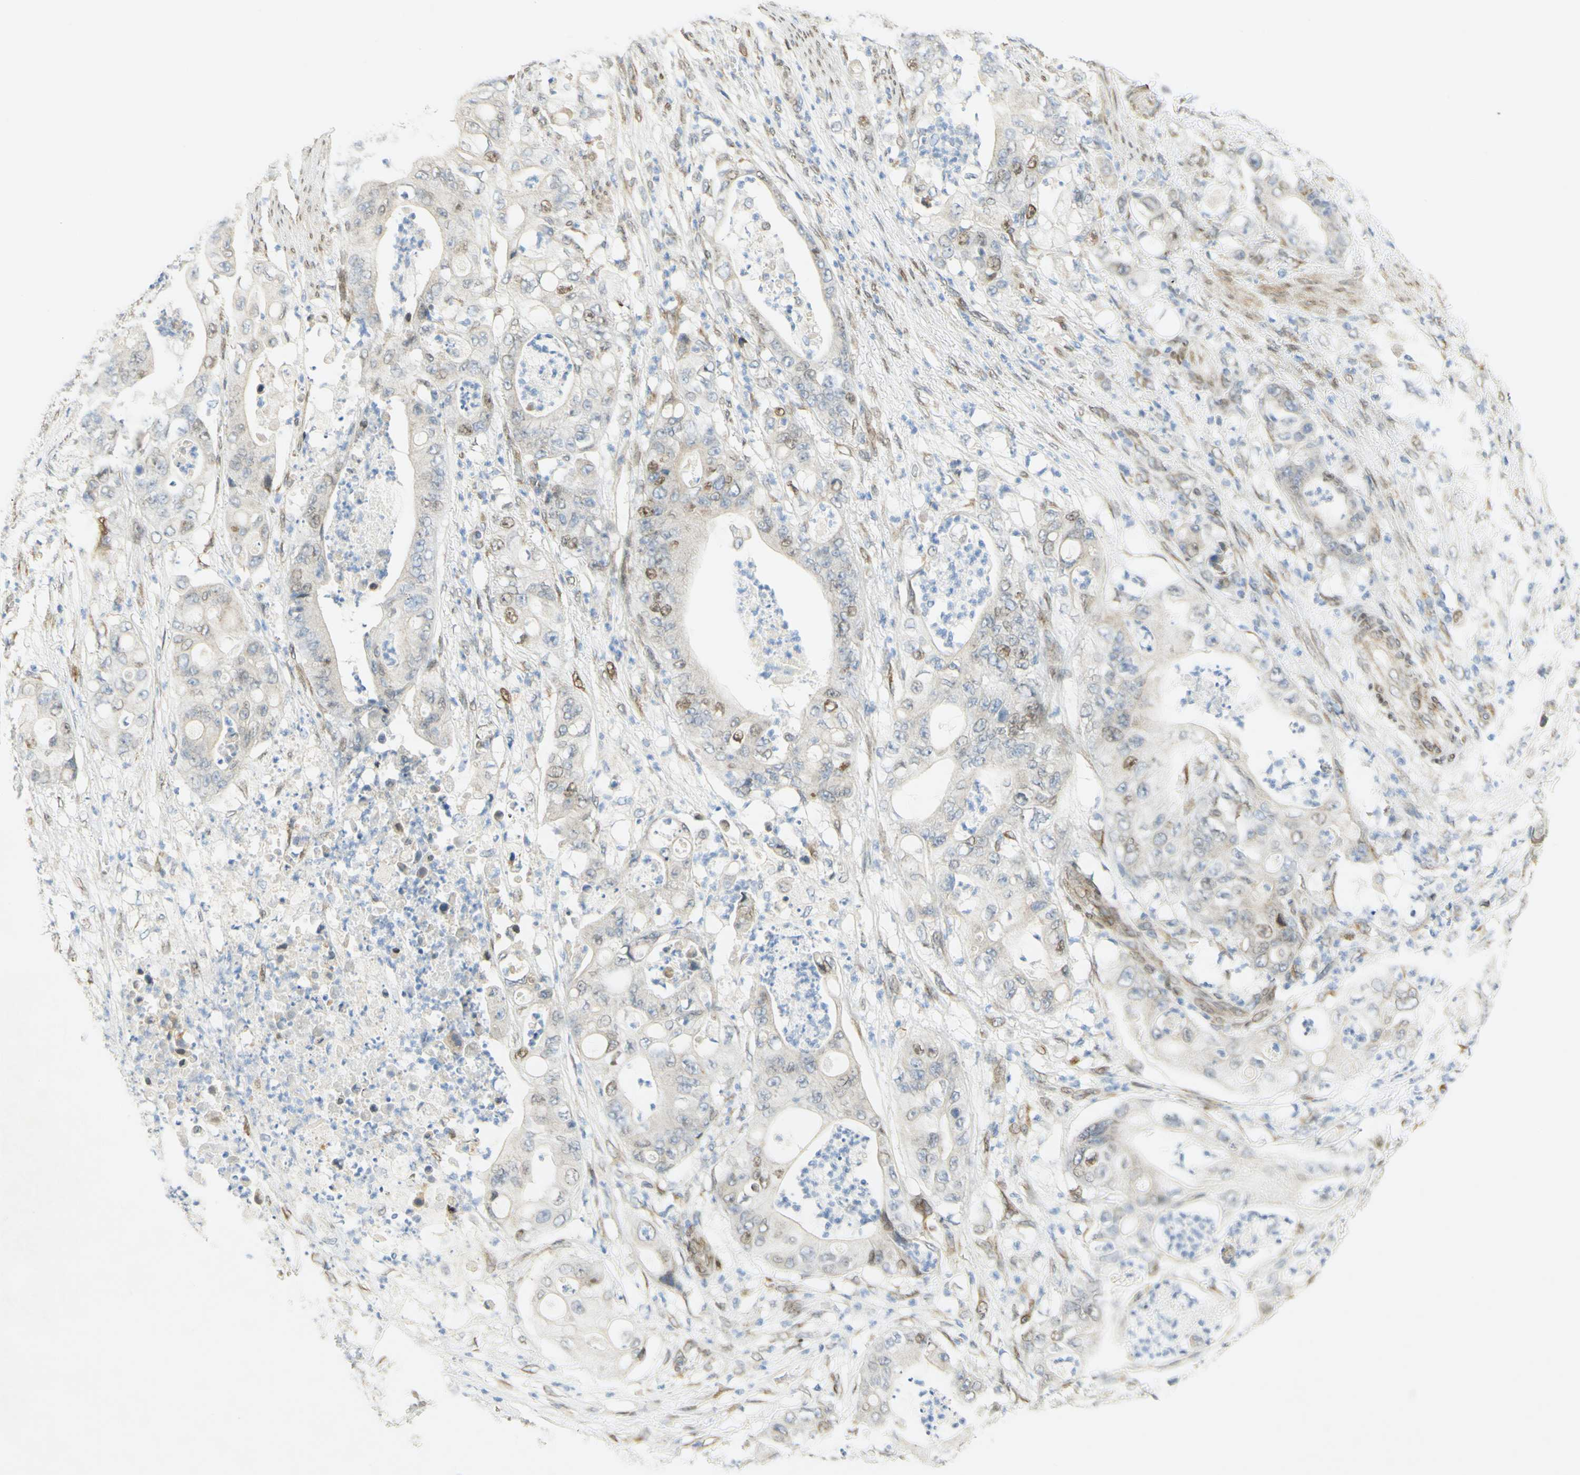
{"staining": {"intensity": "moderate", "quantity": "<25%", "location": "nuclear"}, "tissue": "stomach cancer", "cell_type": "Tumor cells", "image_type": "cancer", "snomed": [{"axis": "morphology", "description": "Adenocarcinoma, NOS"}, {"axis": "topography", "description": "Stomach"}], "caption": "Immunohistochemical staining of human stomach cancer (adenocarcinoma) shows low levels of moderate nuclear protein expression in about <25% of tumor cells.", "gene": "E2F1", "patient": {"sex": "female", "age": 73}}